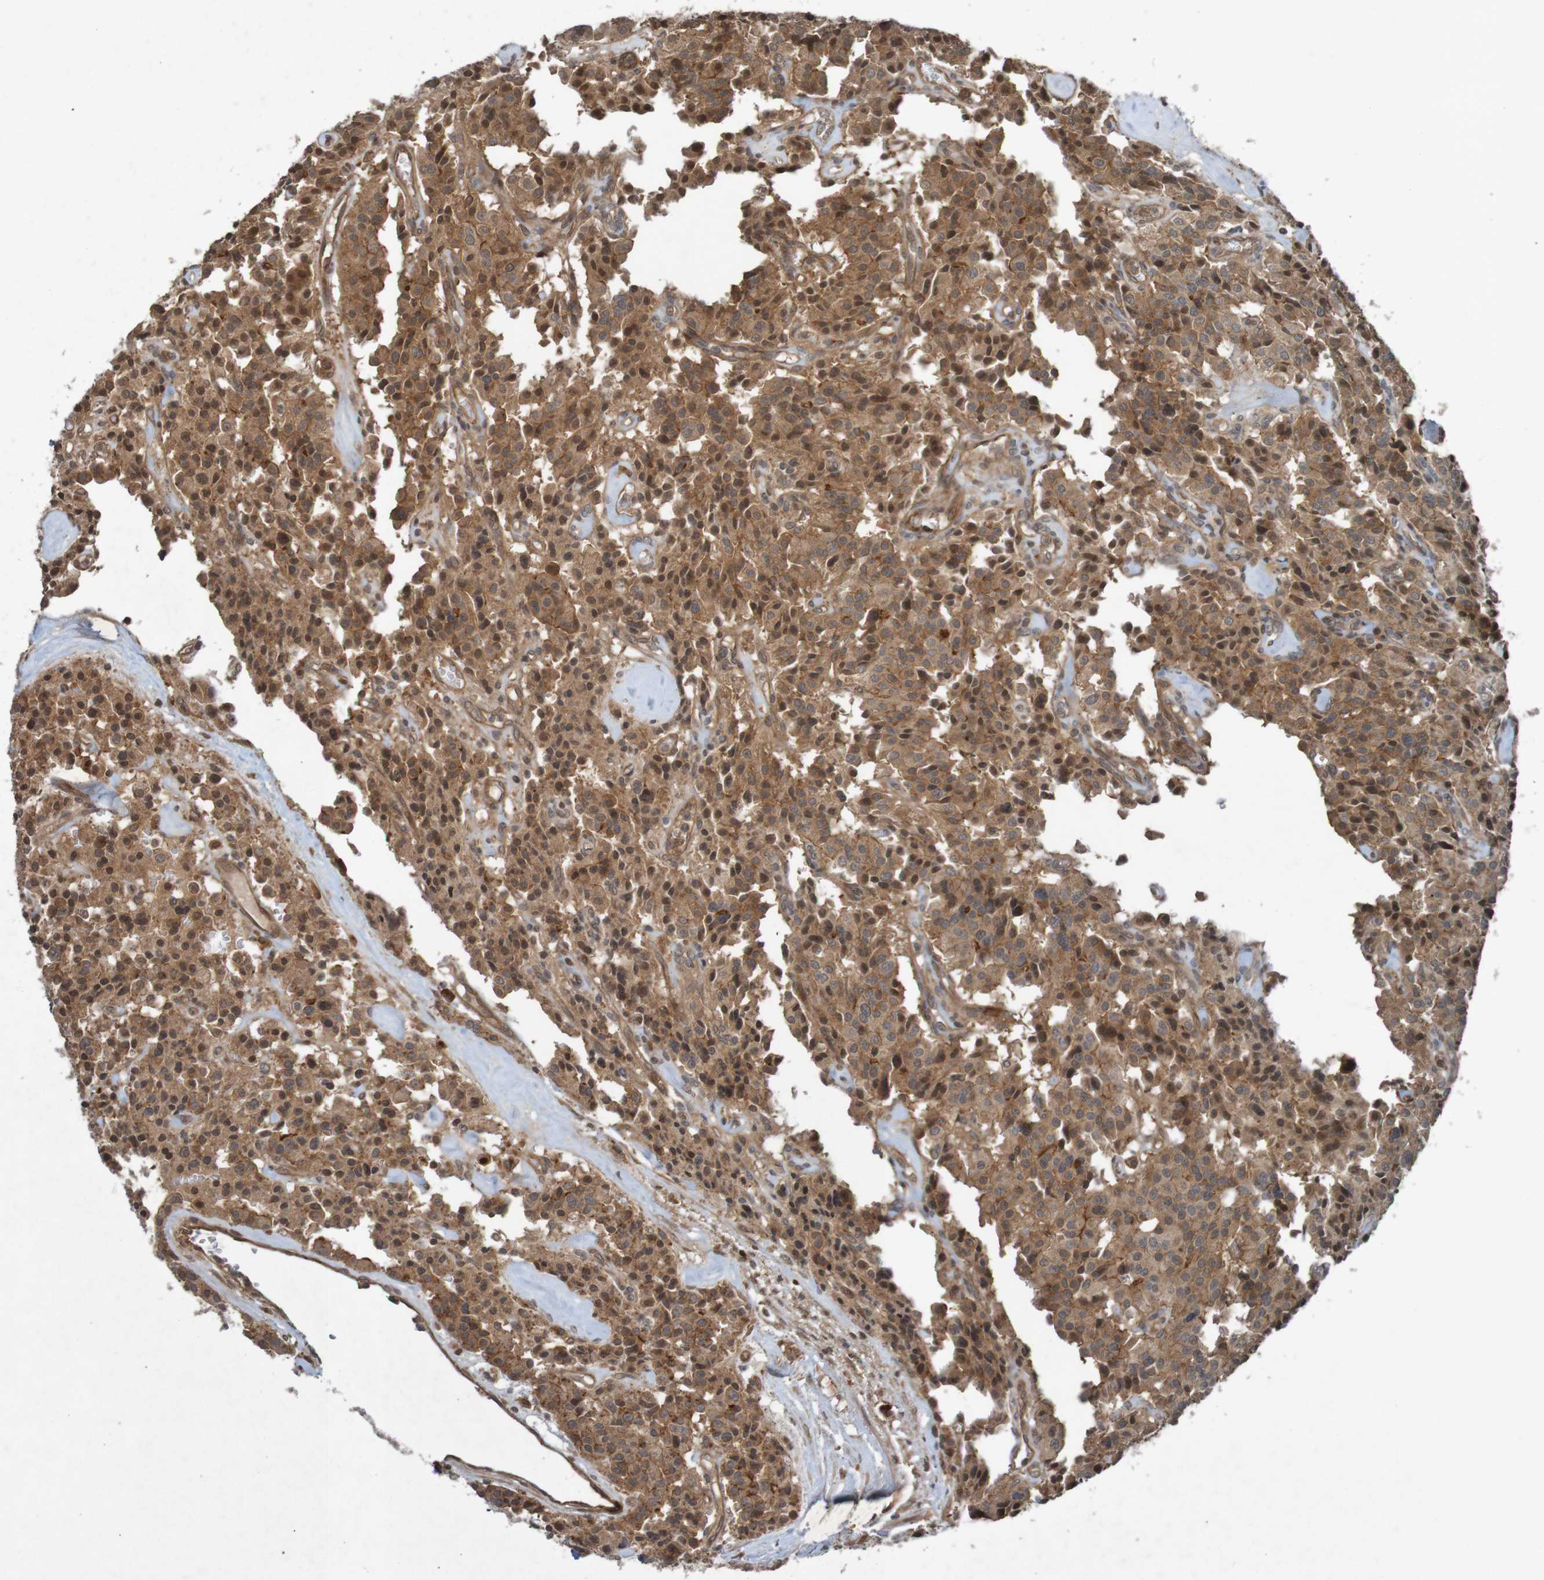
{"staining": {"intensity": "moderate", "quantity": ">75%", "location": "cytoplasmic/membranous"}, "tissue": "carcinoid", "cell_type": "Tumor cells", "image_type": "cancer", "snomed": [{"axis": "morphology", "description": "Carcinoid, malignant, NOS"}, {"axis": "topography", "description": "Lung"}], "caption": "Protein expression analysis of carcinoid (malignant) reveals moderate cytoplasmic/membranous positivity in about >75% of tumor cells.", "gene": "ARHGEF11", "patient": {"sex": "male", "age": 30}}